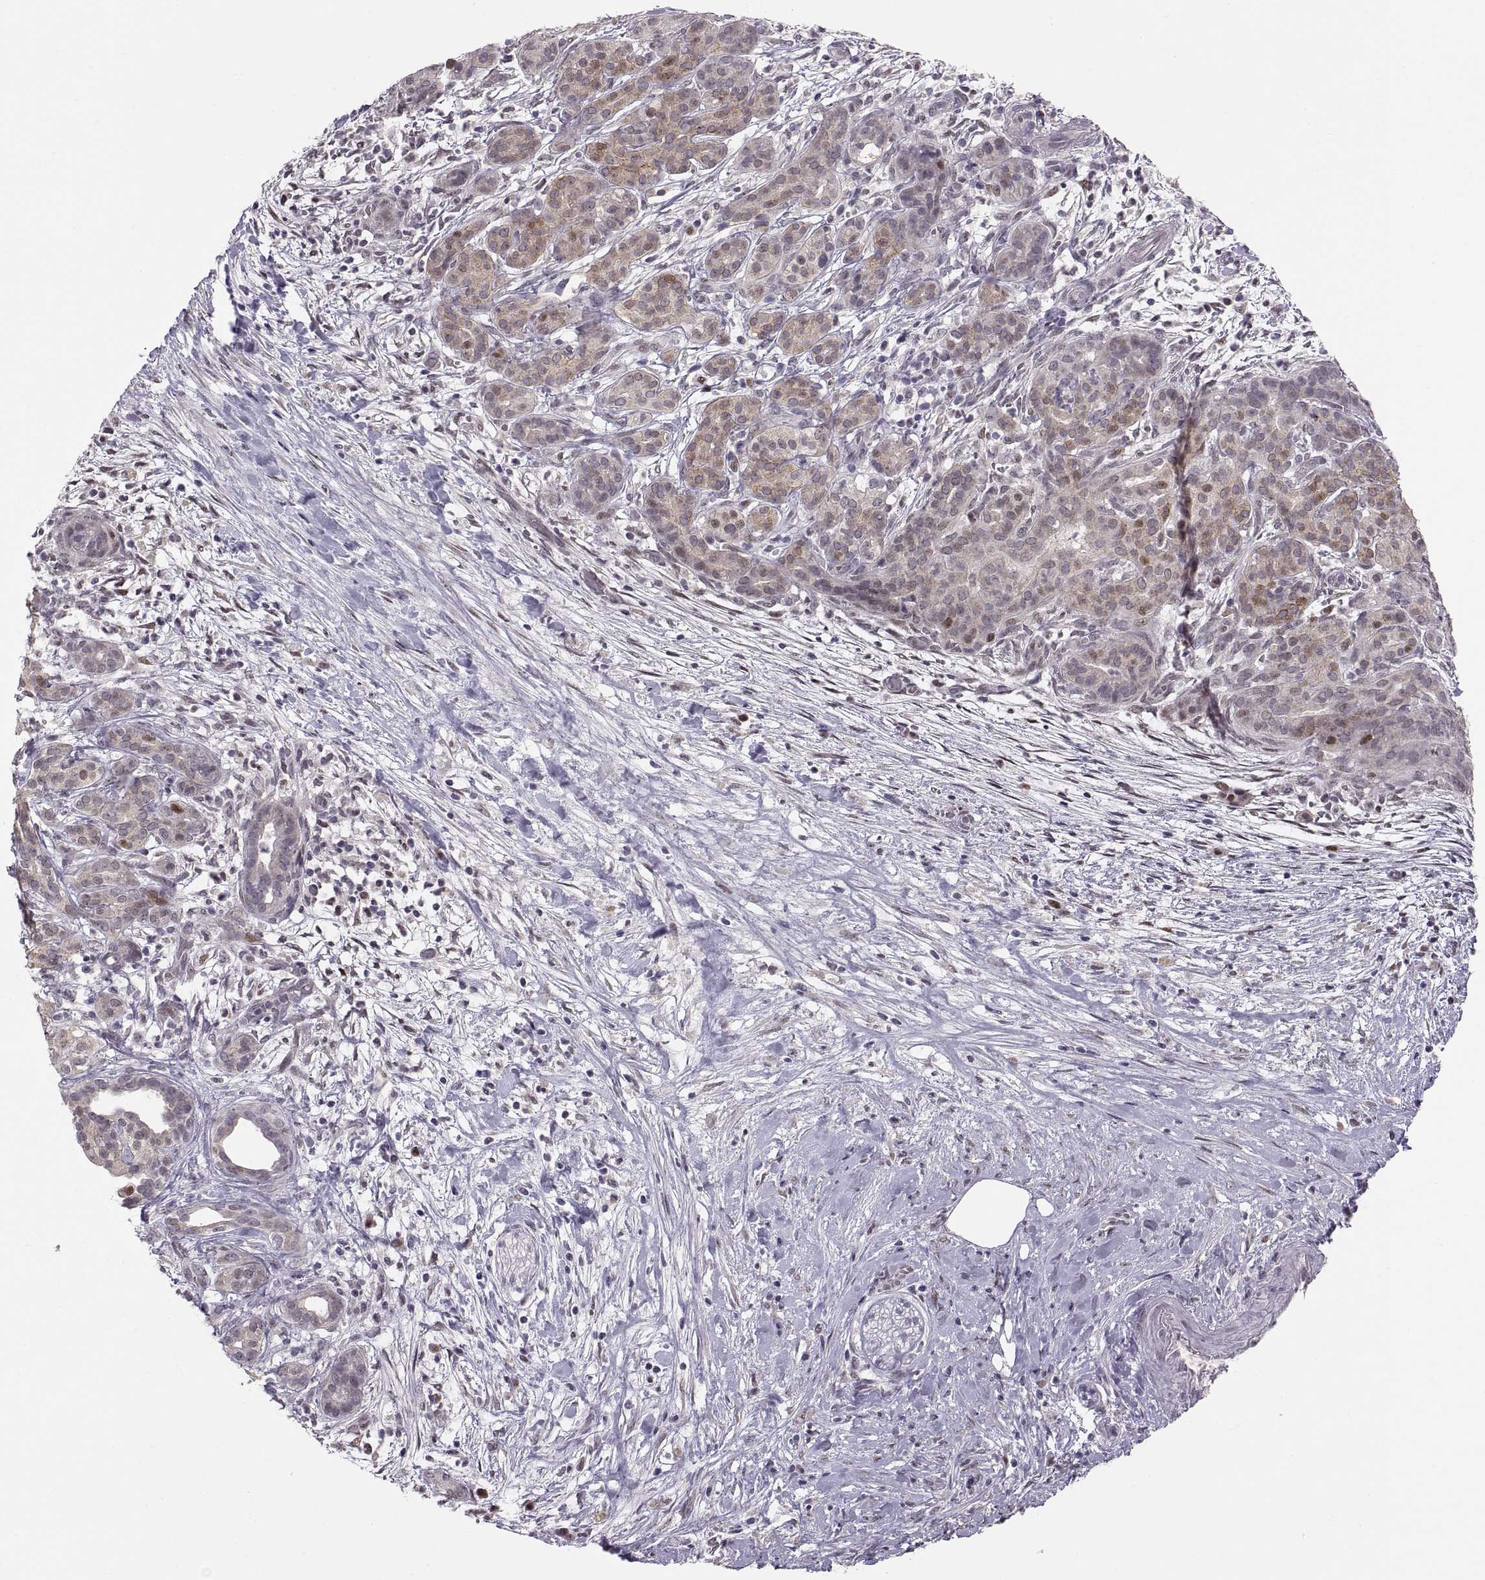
{"staining": {"intensity": "moderate", "quantity": "25%-75%", "location": "cytoplasmic/membranous"}, "tissue": "pancreatic cancer", "cell_type": "Tumor cells", "image_type": "cancer", "snomed": [{"axis": "morphology", "description": "Adenocarcinoma, NOS"}, {"axis": "topography", "description": "Pancreas"}], "caption": "Protein expression by immunohistochemistry exhibits moderate cytoplasmic/membranous expression in about 25%-75% of tumor cells in pancreatic adenocarcinoma. (DAB IHC, brown staining for protein, blue staining for nuclei).", "gene": "SNAI1", "patient": {"sex": "male", "age": 44}}